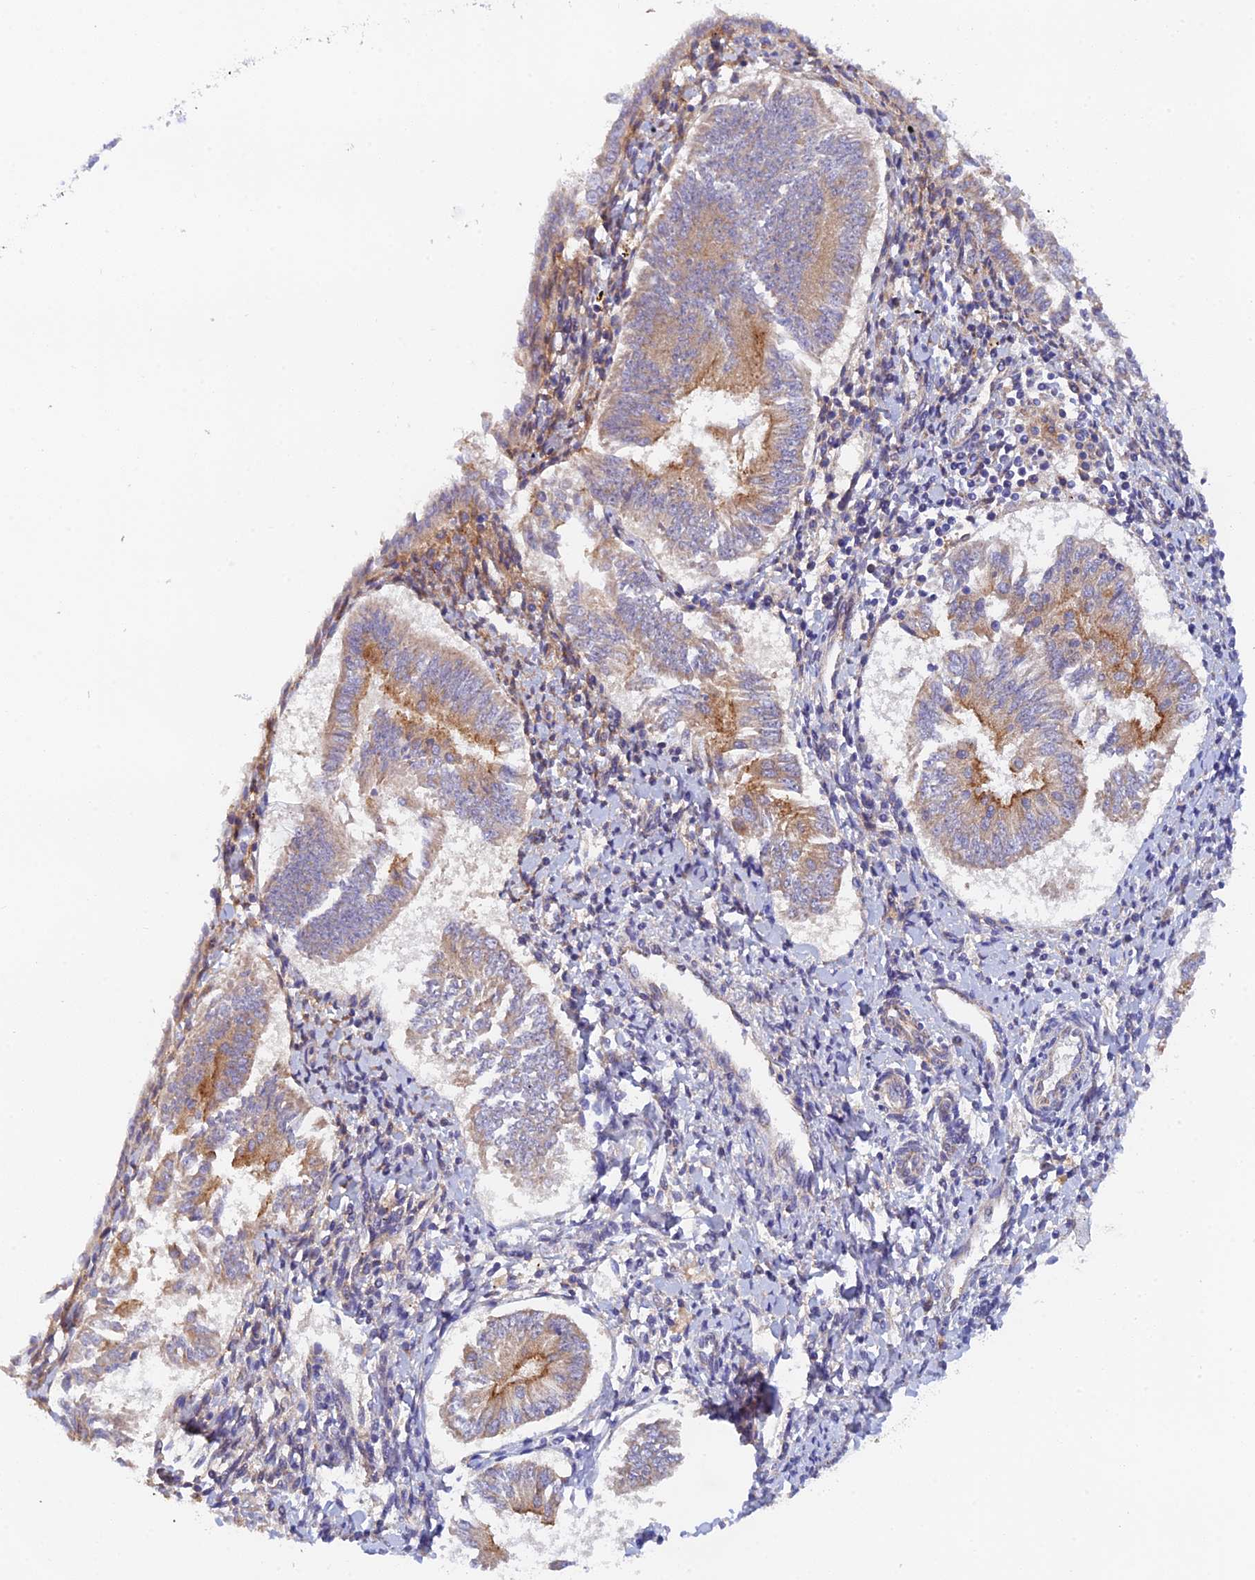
{"staining": {"intensity": "moderate", "quantity": "<25%", "location": "cytoplasmic/membranous"}, "tissue": "endometrial cancer", "cell_type": "Tumor cells", "image_type": "cancer", "snomed": [{"axis": "morphology", "description": "Adenocarcinoma, NOS"}, {"axis": "topography", "description": "Endometrium"}], "caption": "A high-resolution histopathology image shows IHC staining of endometrial cancer, which displays moderate cytoplasmic/membranous expression in approximately <25% of tumor cells.", "gene": "RANBP6", "patient": {"sex": "female", "age": 58}}